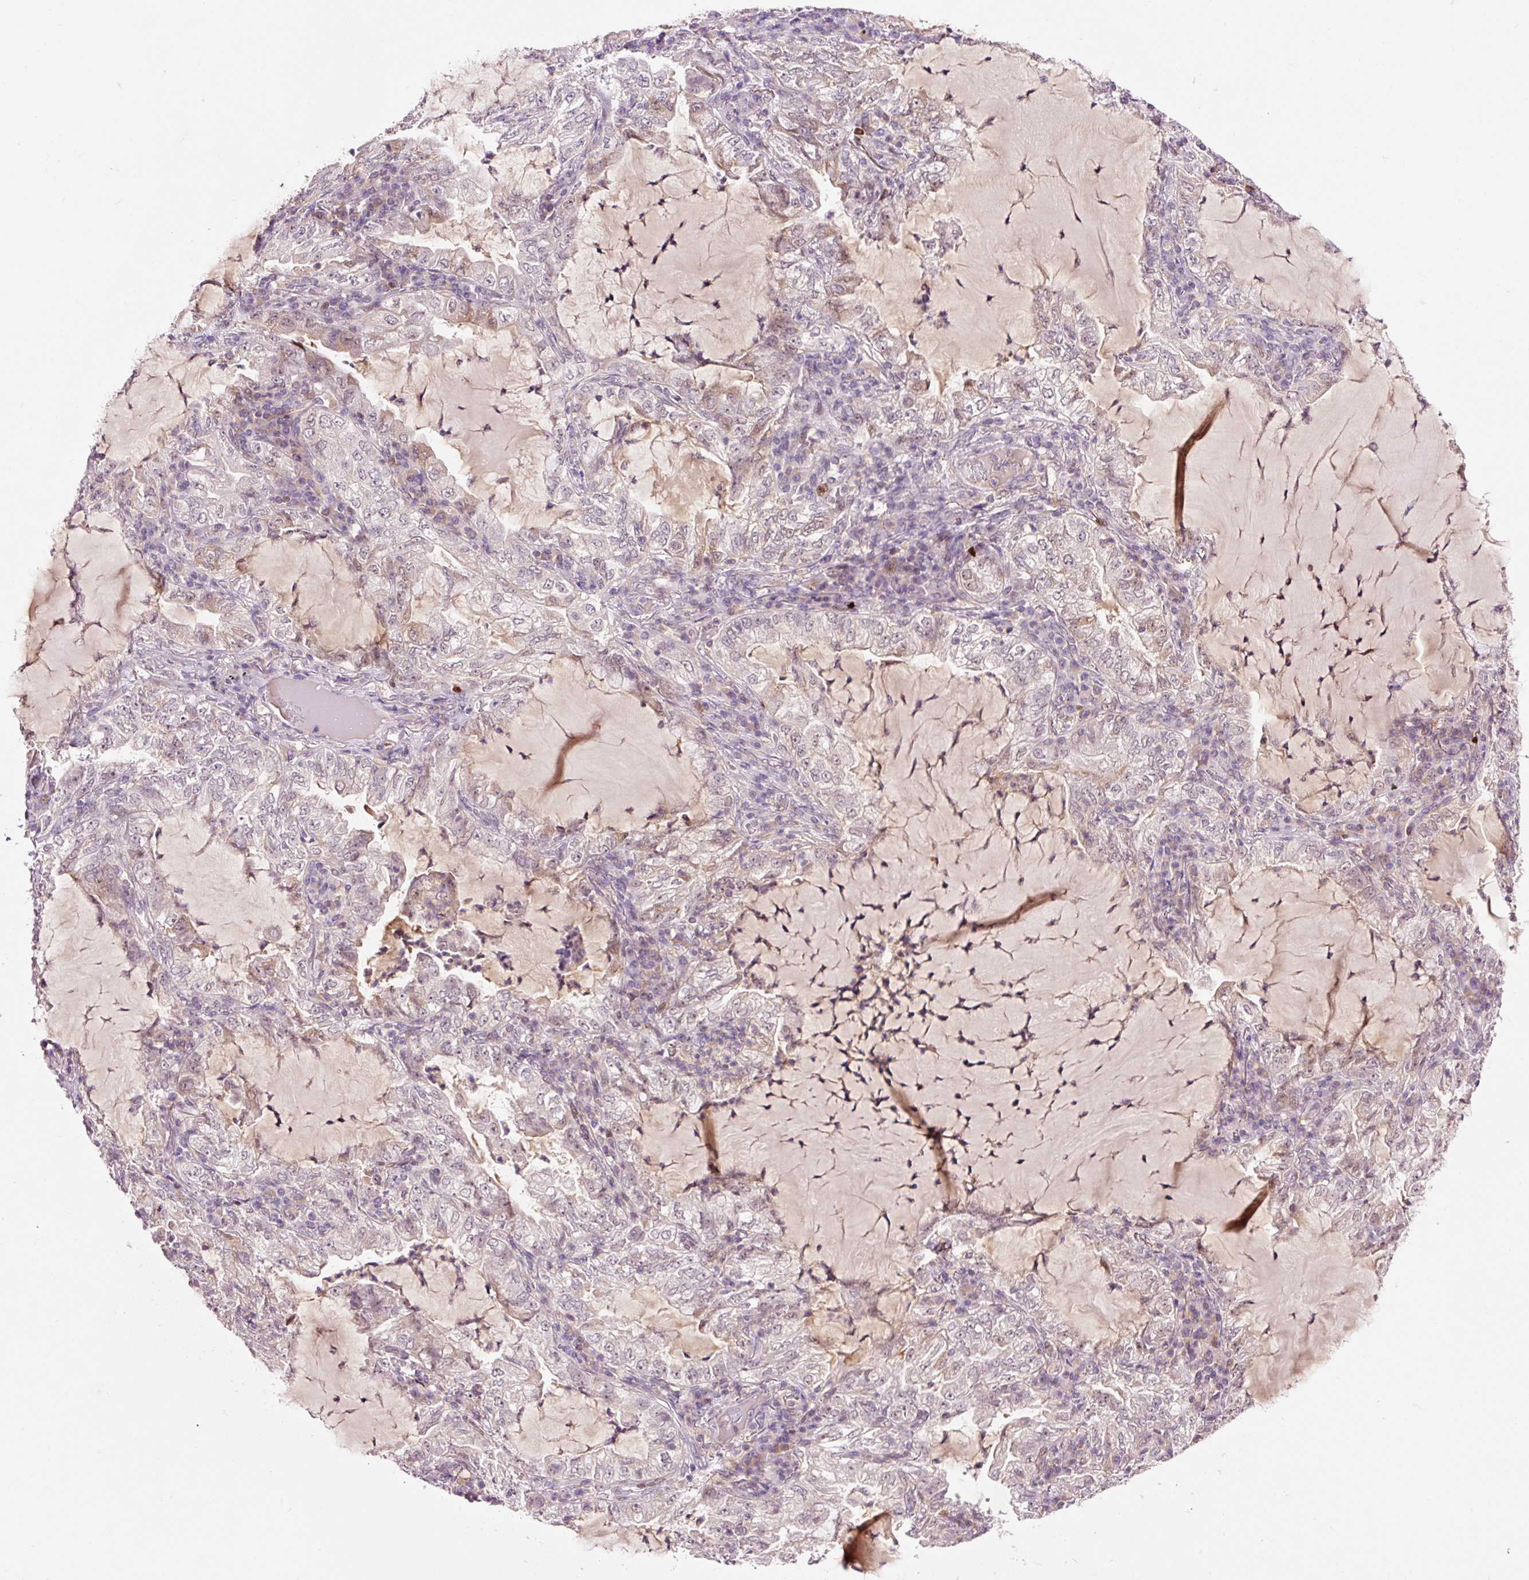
{"staining": {"intensity": "weak", "quantity": "<25%", "location": "nuclear"}, "tissue": "lung cancer", "cell_type": "Tumor cells", "image_type": "cancer", "snomed": [{"axis": "morphology", "description": "Adenocarcinoma, NOS"}, {"axis": "topography", "description": "Lung"}], "caption": "Immunohistochemical staining of human lung cancer (adenocarcinoma) demonstrates no significant positivity in tumor cells.", "gene": "DPPA4", "patient": {"sex": "female", "age": 73}}